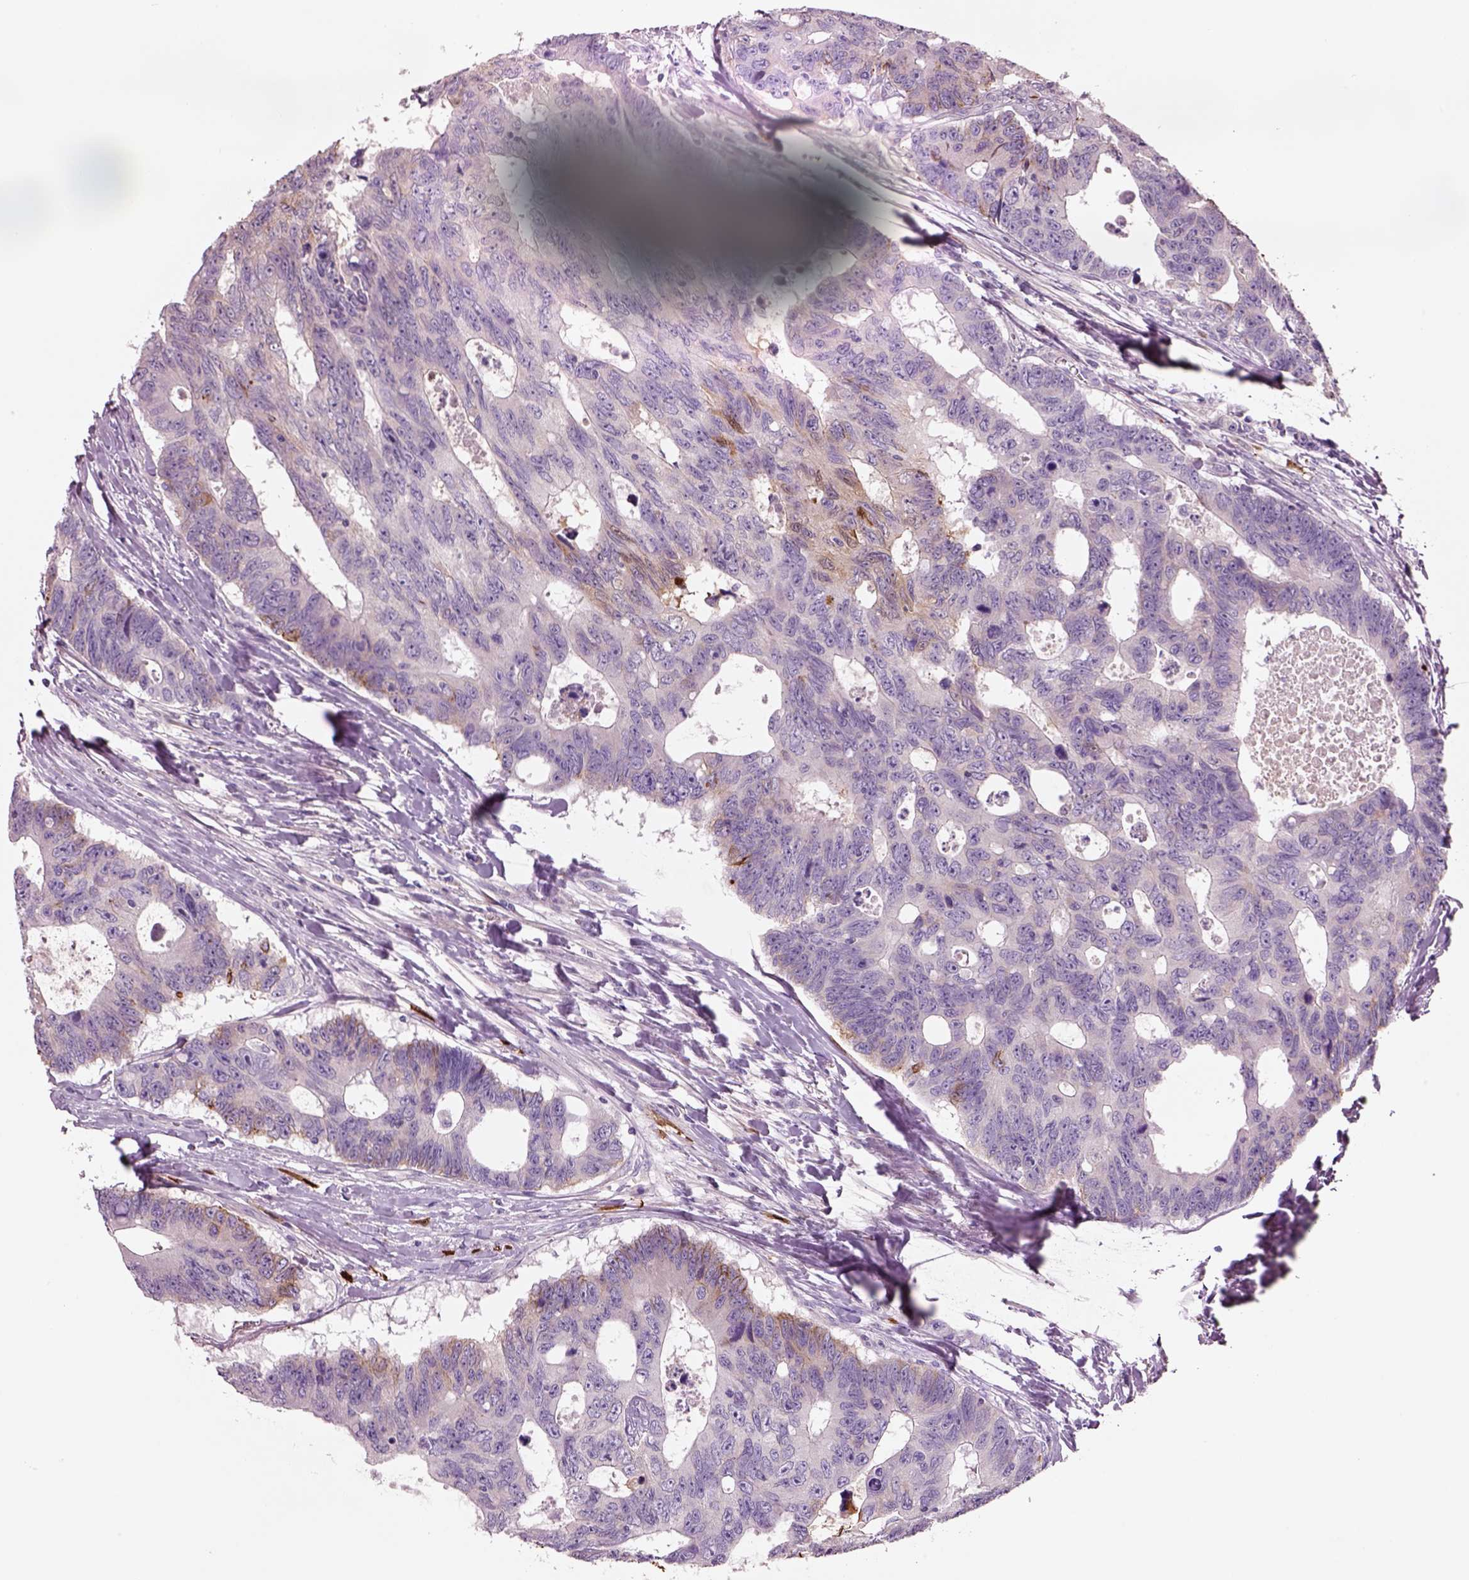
{"staining": {"intensity": "negative", "quantity": "none", "location": "none"}, "tissue": "colorectal cancer", "cell_type": "Tumor cells", "image_type": "cancer", "snomed": [{"axis": "morphology", "description": "Adenocarcinoma, NOS"}, {"axis": "topography", "description": "Colon"}], "caption": "A high-resolution photomicrograph shows immunohistochemistry (IHC) staining of colorectal adenocarcinoma, which displays no significant staining in tumor cells. The staining was performed using DAB to visualize the protein expression in brown, while the nuclei were stained in blue with hematoxylin (Magnification: 20x).", "gene": "PLPP7", "patient": {"sex": "female", "age": 77}}